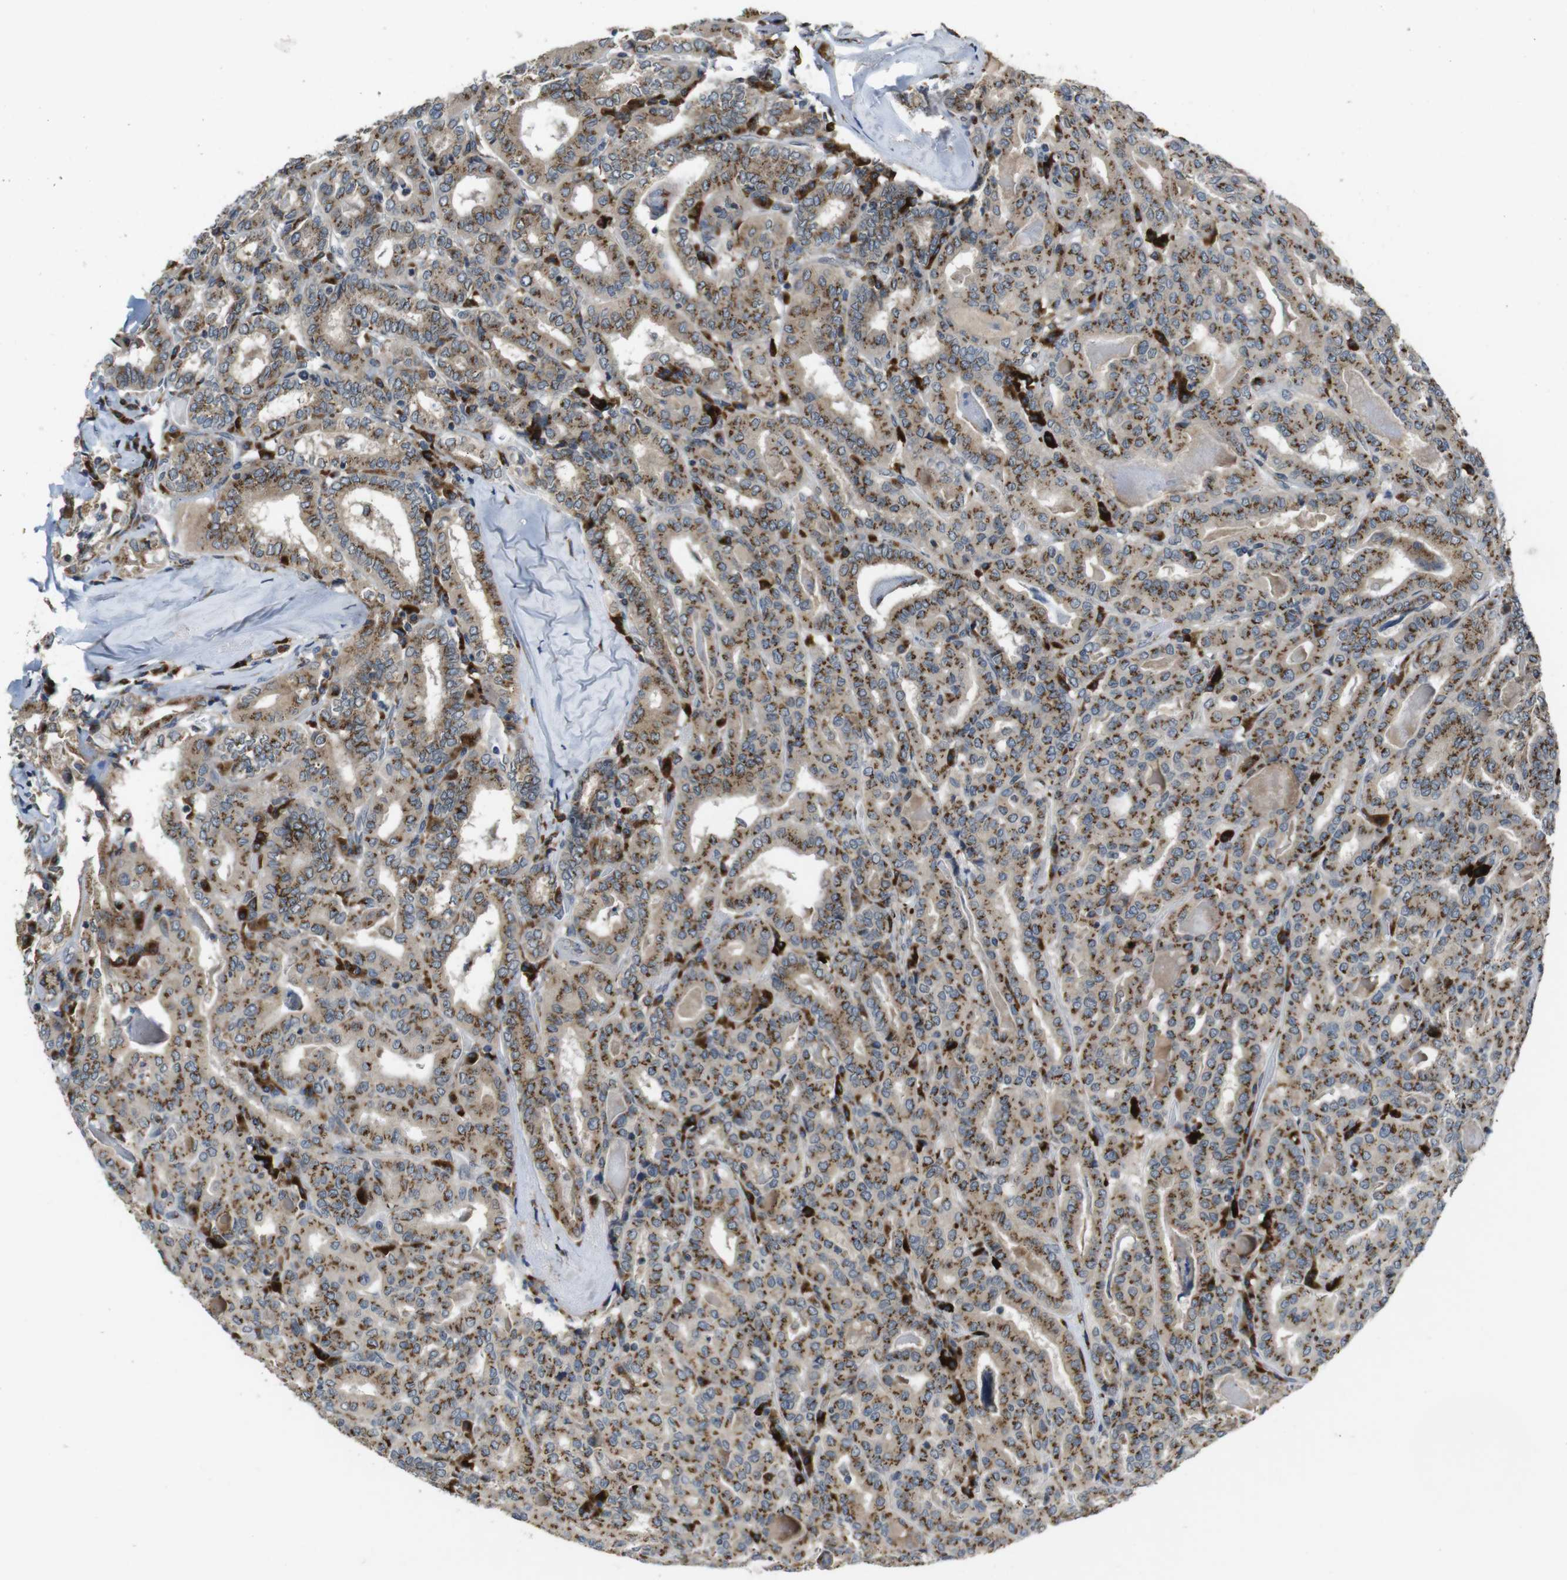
{"staining": {"intensity": "moderate", "quantity": ">75%", "location": "cytoplasmic/membranous"}, "tissue": "thyroid cancer", "cell_type": "Tumor cells", "image_type": "cancer", "snomed": [{"axis": "morphology", "description": "Papillary adenocarcinoma, NOS"}, {"axis": "topography", "description": "Thyroid gland"}], "caption": "A photomicrograph of human papillary adenocarcinoma (thyroid) stained for a protein demonstrates moderate cytoplasmic/membranous brown staining in tumor cells. (IHC, brightfield microscopy, high magnification).", "gene": "ZFPL1", "patient": {"sex": "female", "age": 42}}